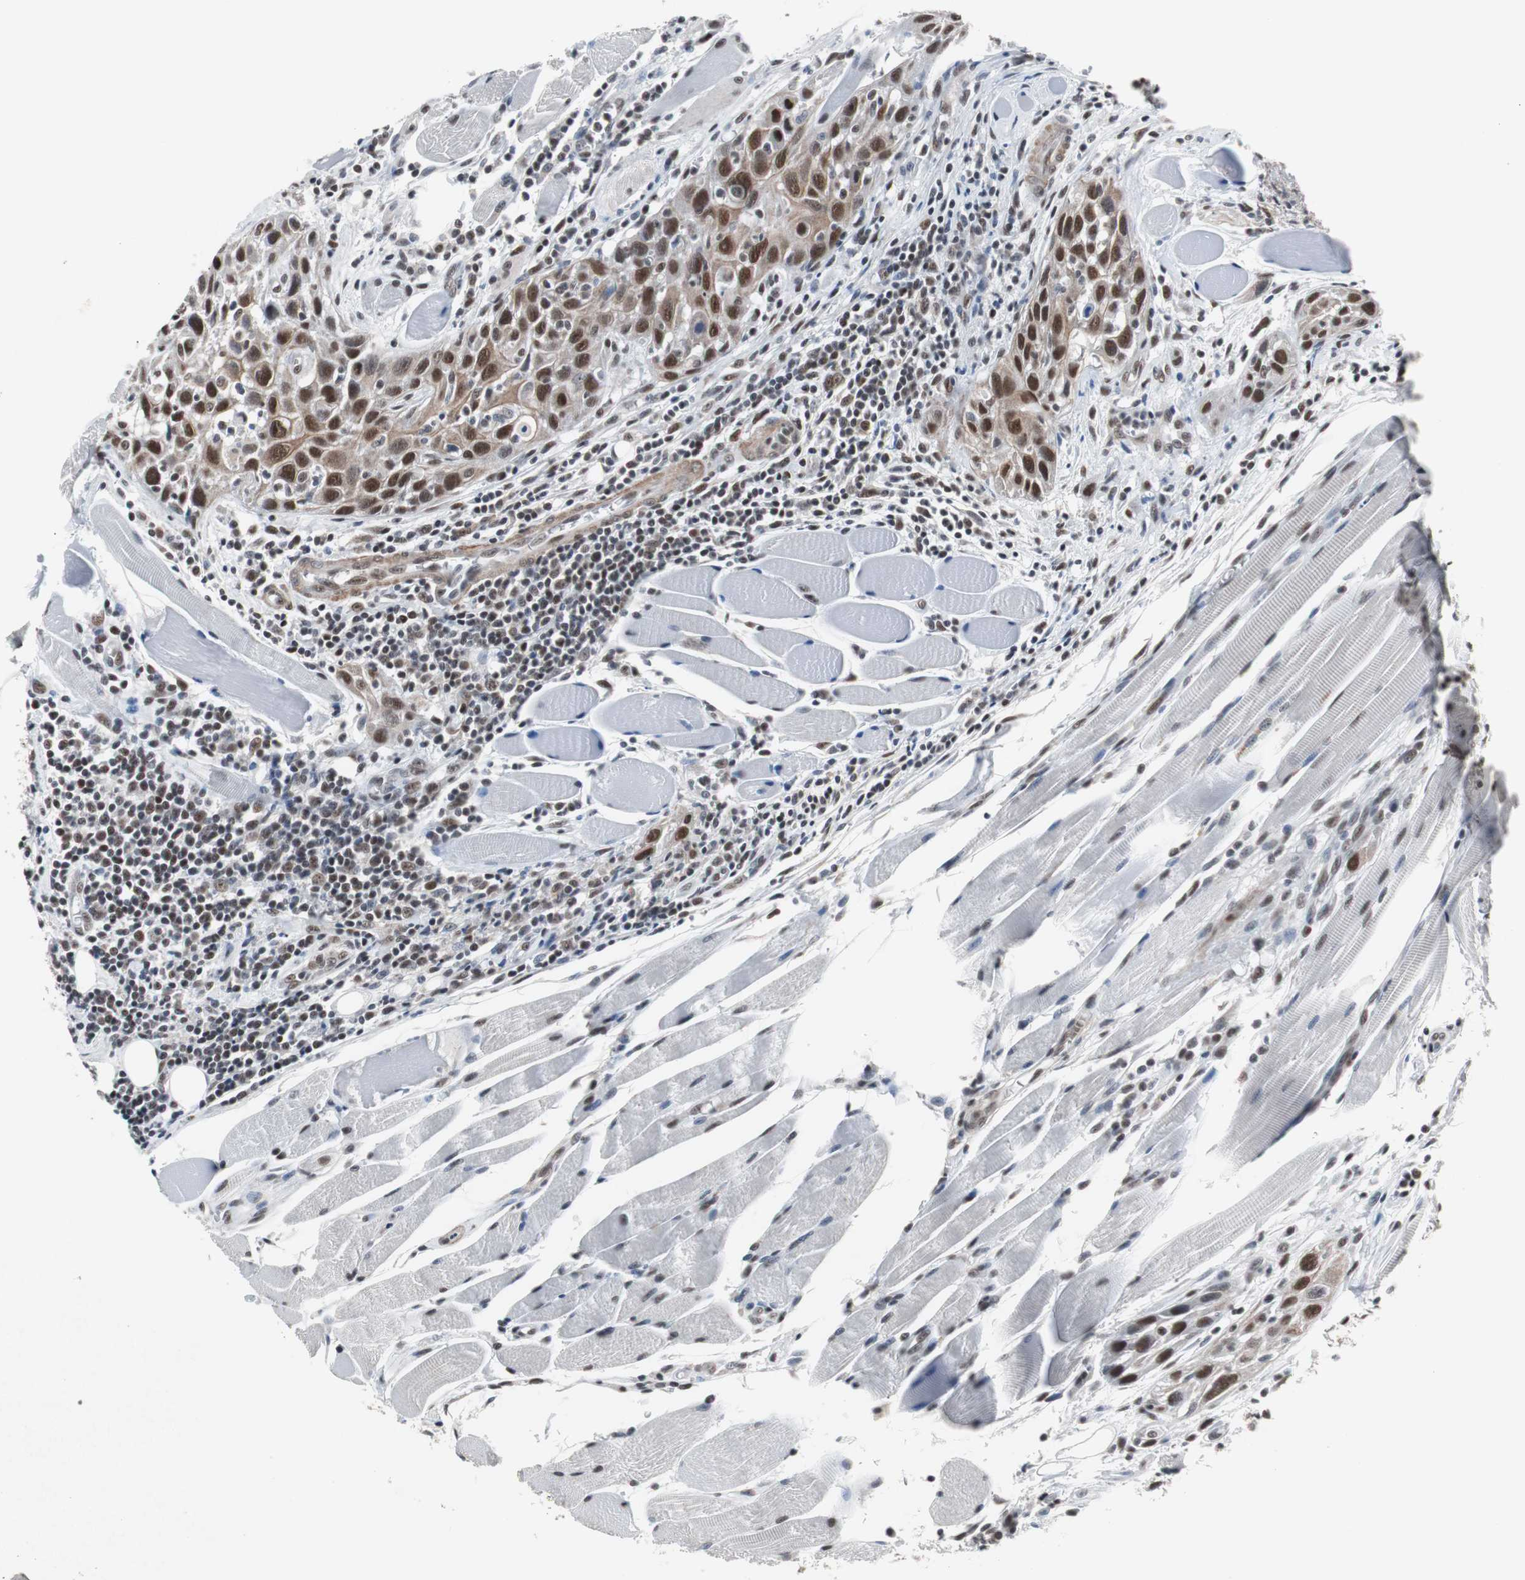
{"staining": {"intensity": "strong", "quantity": ">75%", "location": "cytoplasmic/membranous,nuclear"}, "tissue": "head and neck cancer", "cell_type": "Tumor cells", "image_type": "cancer", "snomed": [{"axis": "morphology", "description": "Squamous cell carcinoma, NOS"}, {"axis": "topography", "description": "Oral tissue"}, {"axis": "topography", "description": "Head-Neck"}], "caption": "Immunohistochemistry of head and neck squamous cell carcinoma shows high levels of strong cytoplasmic/membranous and nuclear expression in approximately >75% of tumor cells.", "gene": "TAF7", "patient": {"sex": "female", "age": 50}}